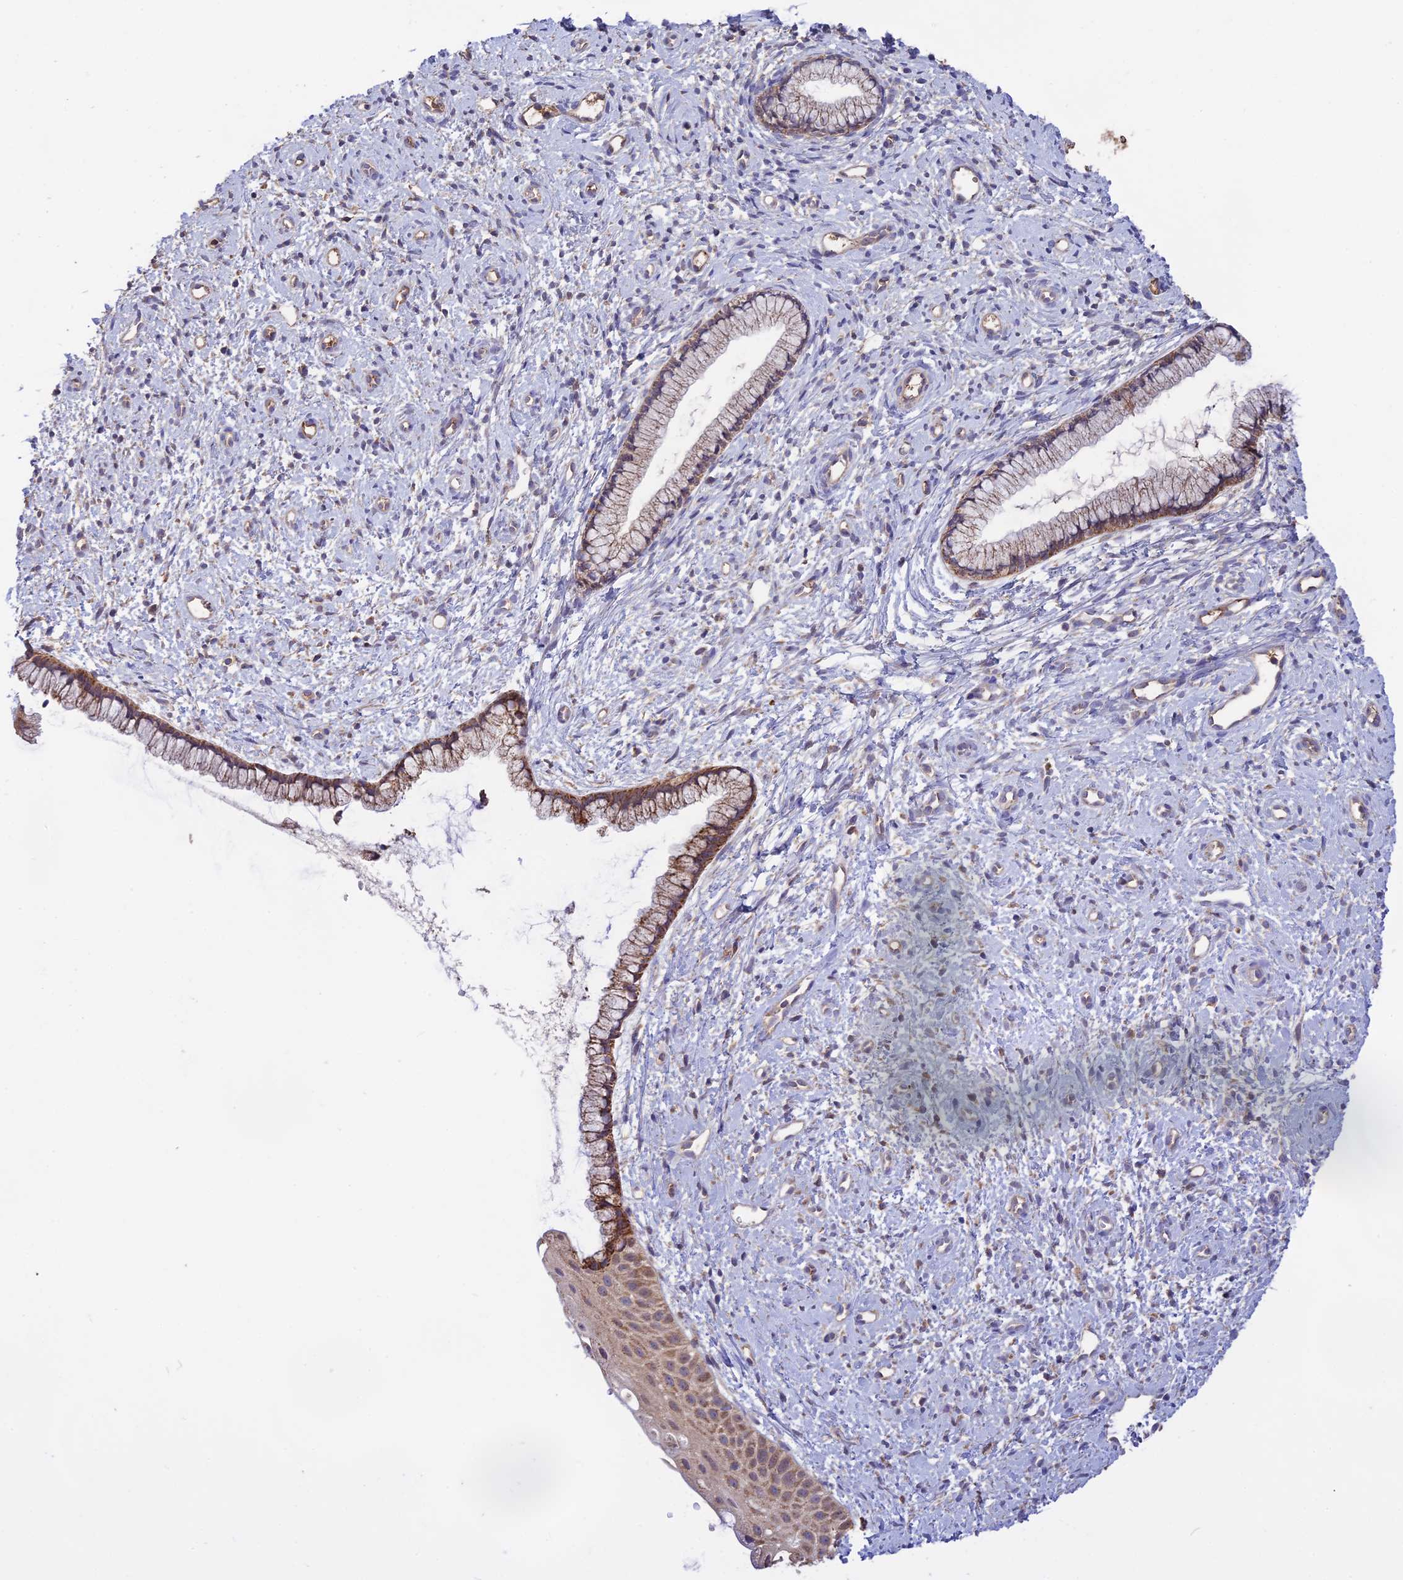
{"staining": {"intensity": "moderate", "quantity": ">75%", "location": "cytoplasmic/membranous"}, "tissue": "cervix", "cell_type": "Glandular cells", "image_type": "normal", "snomed": [{"axis": "morphology", "description": "Normal tissue, NOS"}, {"axis": "topography", "description": "Cervix"}], "caption": "The image reveals immunohistochemical staining of benign cervix. There is moderate cytoplasmic/membranous staining is seen in approximately >75% of glandular cells. (brown staining indicates protein expression, while blue staining denotes nuclei).", "gene": "NUDT8", "patient": {"sex": "female", "age": 57}}